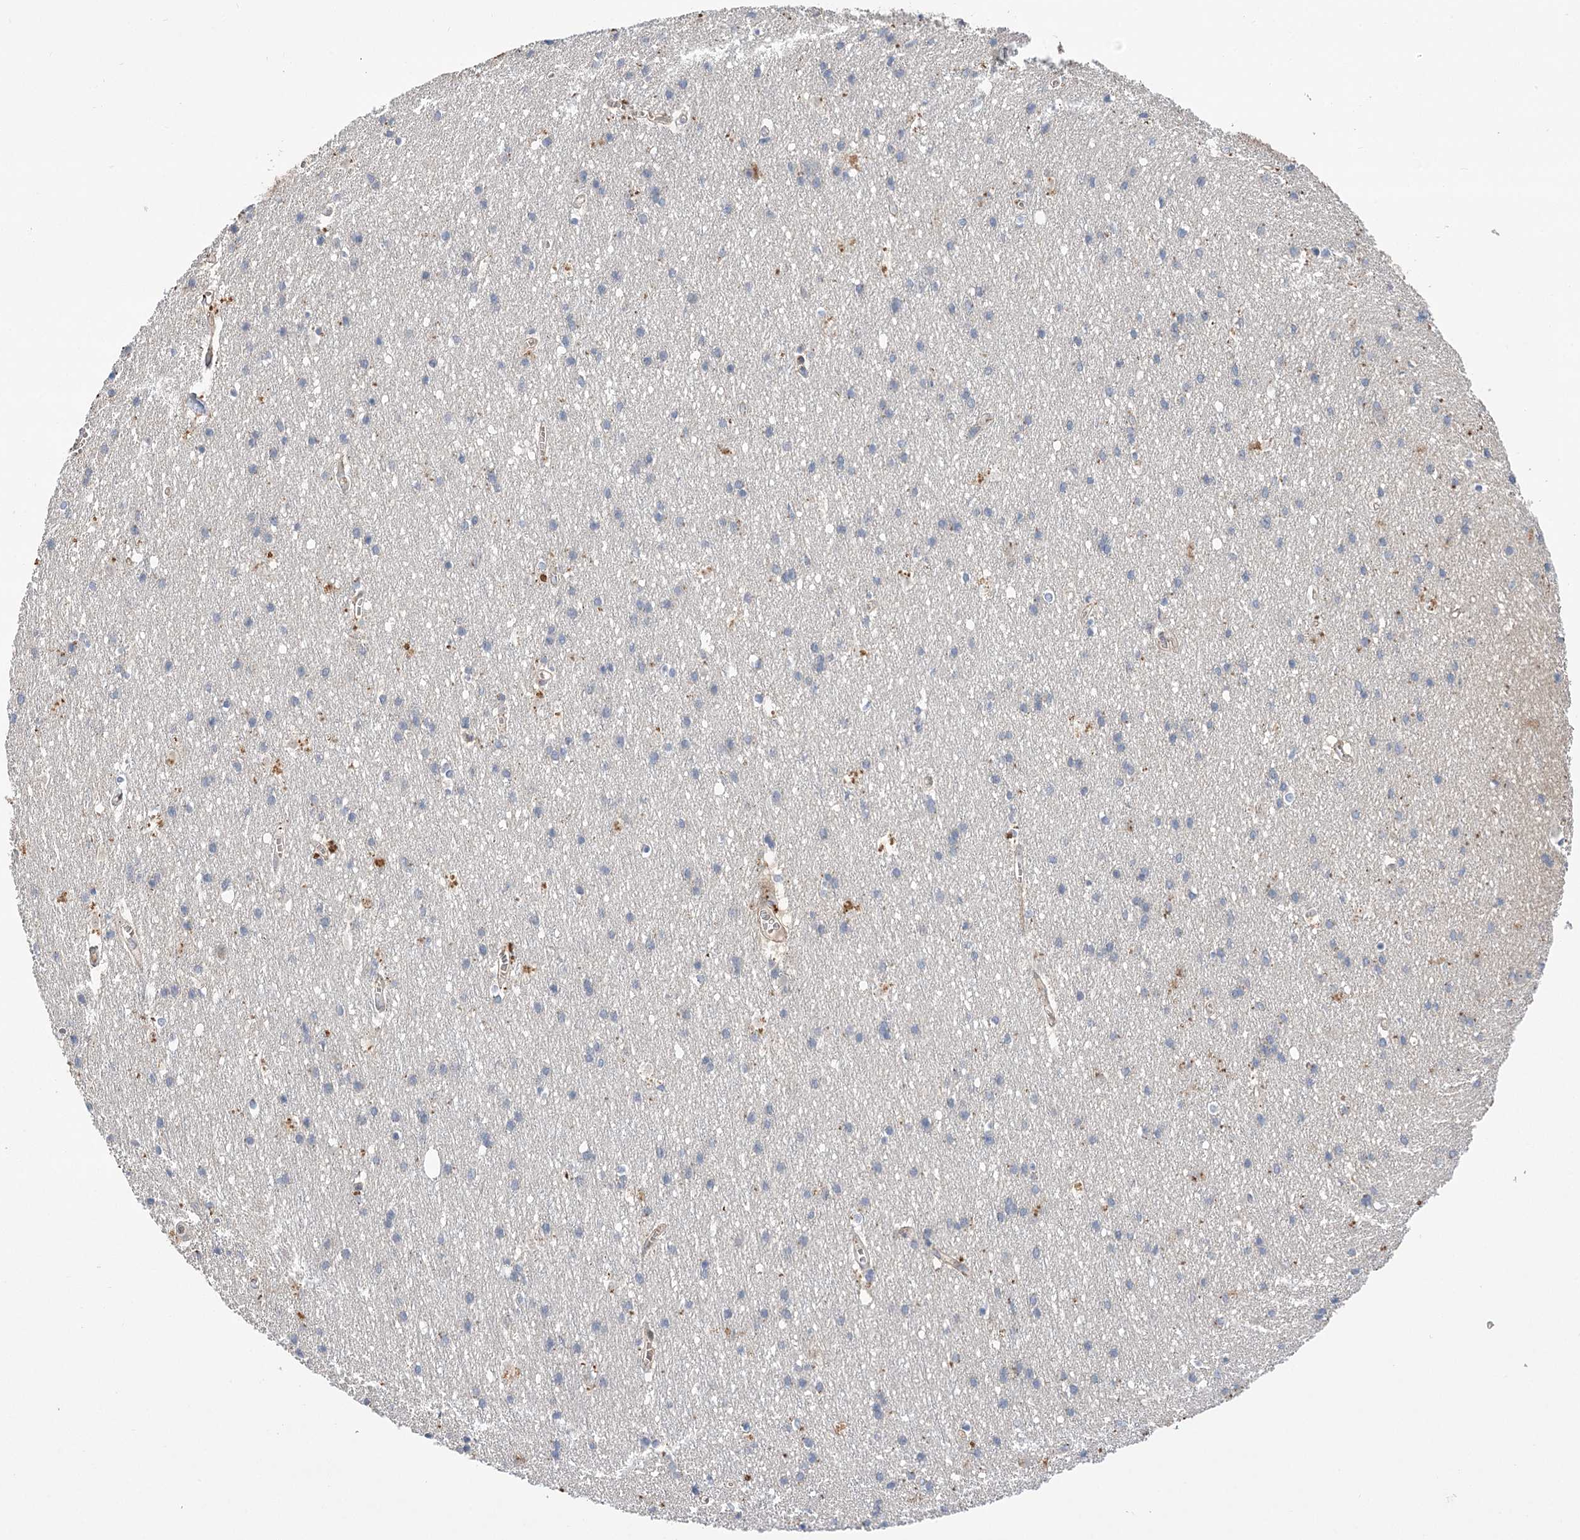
{"staining": {"intensity": "negative", "quantity": "none", "location": "none"}, "tissue": "cerebral cortex", "cell_type": "Endothelial cells", "image_type": "normal", "snomed": [{"axis": "morphology", "description": "Normal tissue, NOS"}, {"axis": "topography", "description": "Cerebral cortex"}], "caption": "A micrograph of cerebral cortex stained for a protein exhibits no brown staining in endothelial cells. (DAB immunohistochemistry, high magnification).", "gene": "TRUB1", "patient": {"sex": "male", "age": 54}}